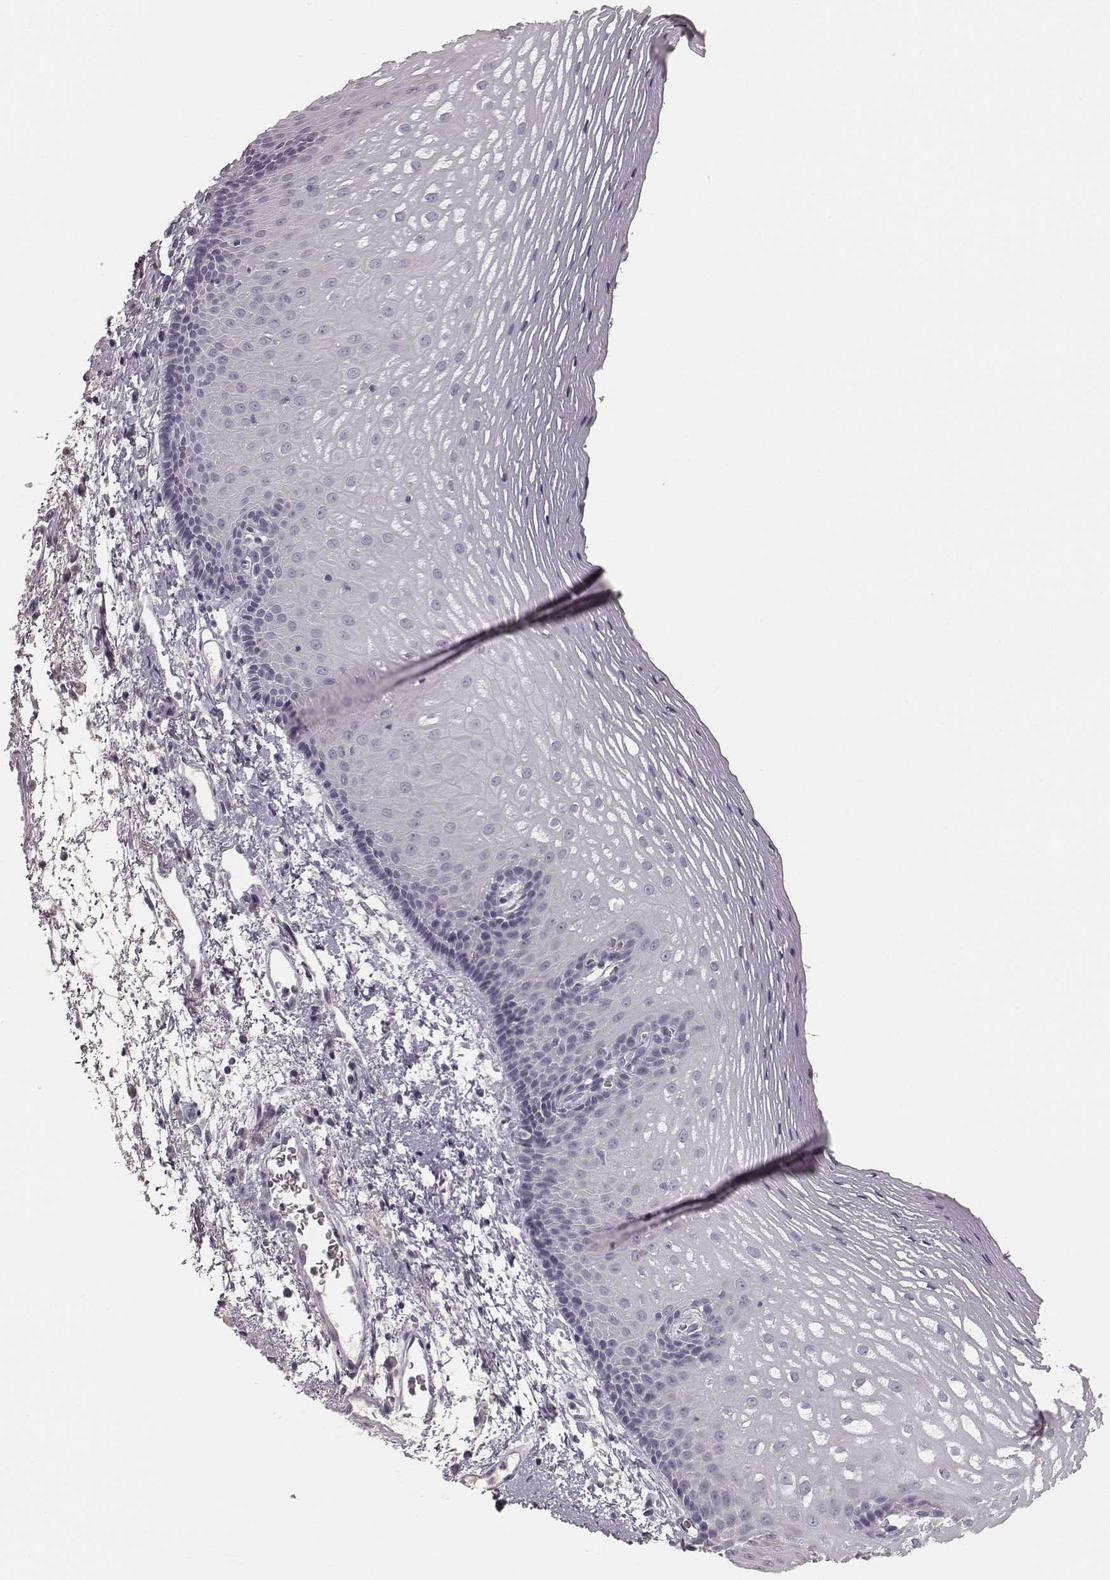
{"staining": {"intensity": "negative", "quantity": "none", "location": "none"}, "tissue": "esophagus", "cell_type": "Squamous epithelial cells", "image_type": "normal", "snomed": [{"axis": "morphology", "description": "Normal tissue, NOS"}, {"axis": "topography", "description": "Esophagus"}], "caption": "Immunohistochemistry (IHC) image of benign esophagus stained for a protein (brown), which displays no expression in squamous epithelial cells.", "gene": "MYH6", "patient": {"sex": "male", "age": 76}}